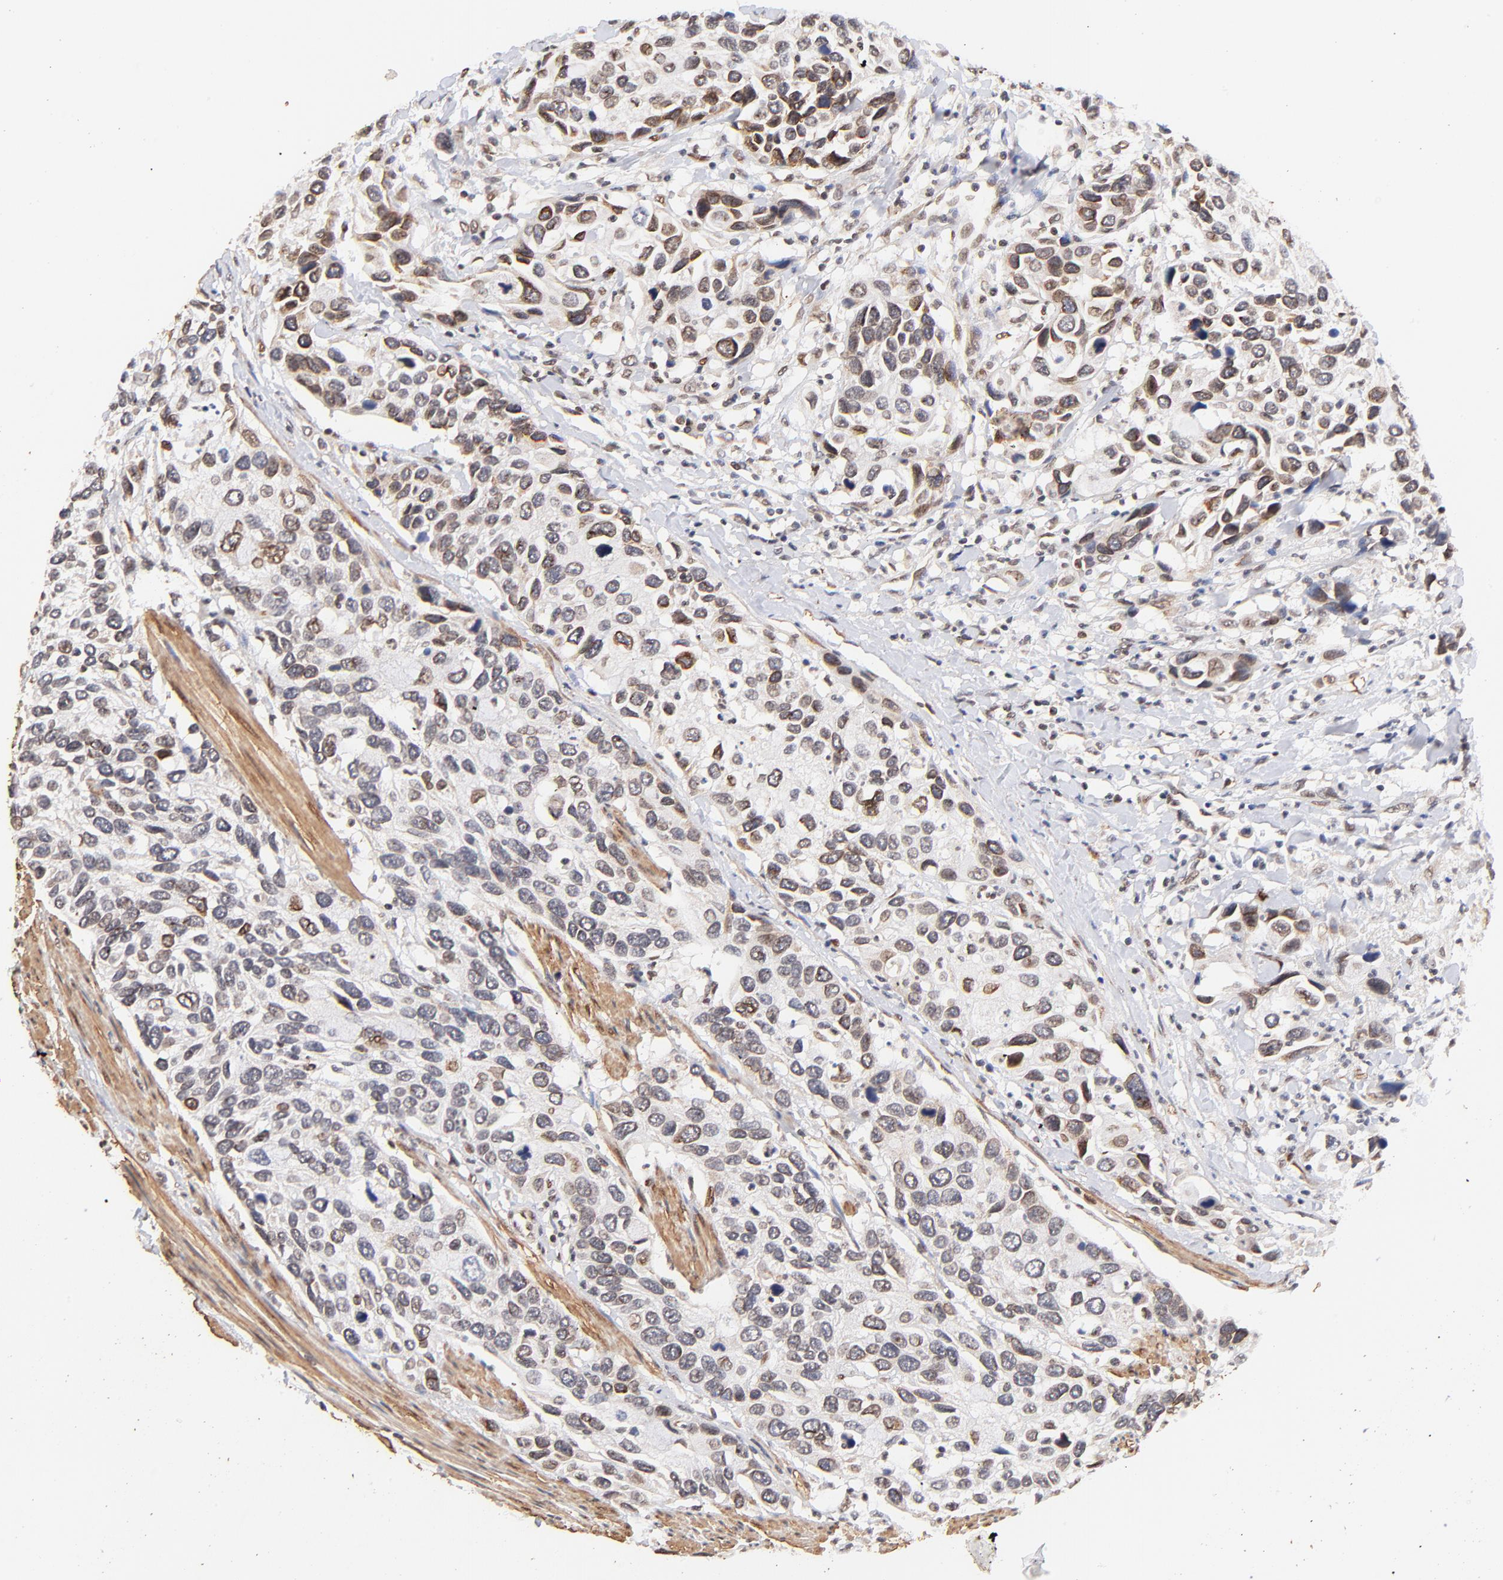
{"staining": {"intensity": "moderate", "quantity": "25%-75%", "location": "cytoplasmic/membranous,nuclear"}, "tissue": "urothelial cancer", "cell_type": "Tumor cells", "image_type": "cancer", "snomed": [{"axis": "morphology", "description": "Urothelial carcinoma, High grade"}, {"axis": "topography", "description": "Urinary bladder"}], "caption": "Protein expression analysis of human urothelial cancer reveals moderate cytoplasmic/membranous and nuclear expression in about 25%-75% of tumor cells. Using DAB (brown) and hematoxylin (blue) stains, captured at high magnification using brightfield microscopy.", "gene": "ZFP92", "patient": {"sex": "male", "age": 66}}